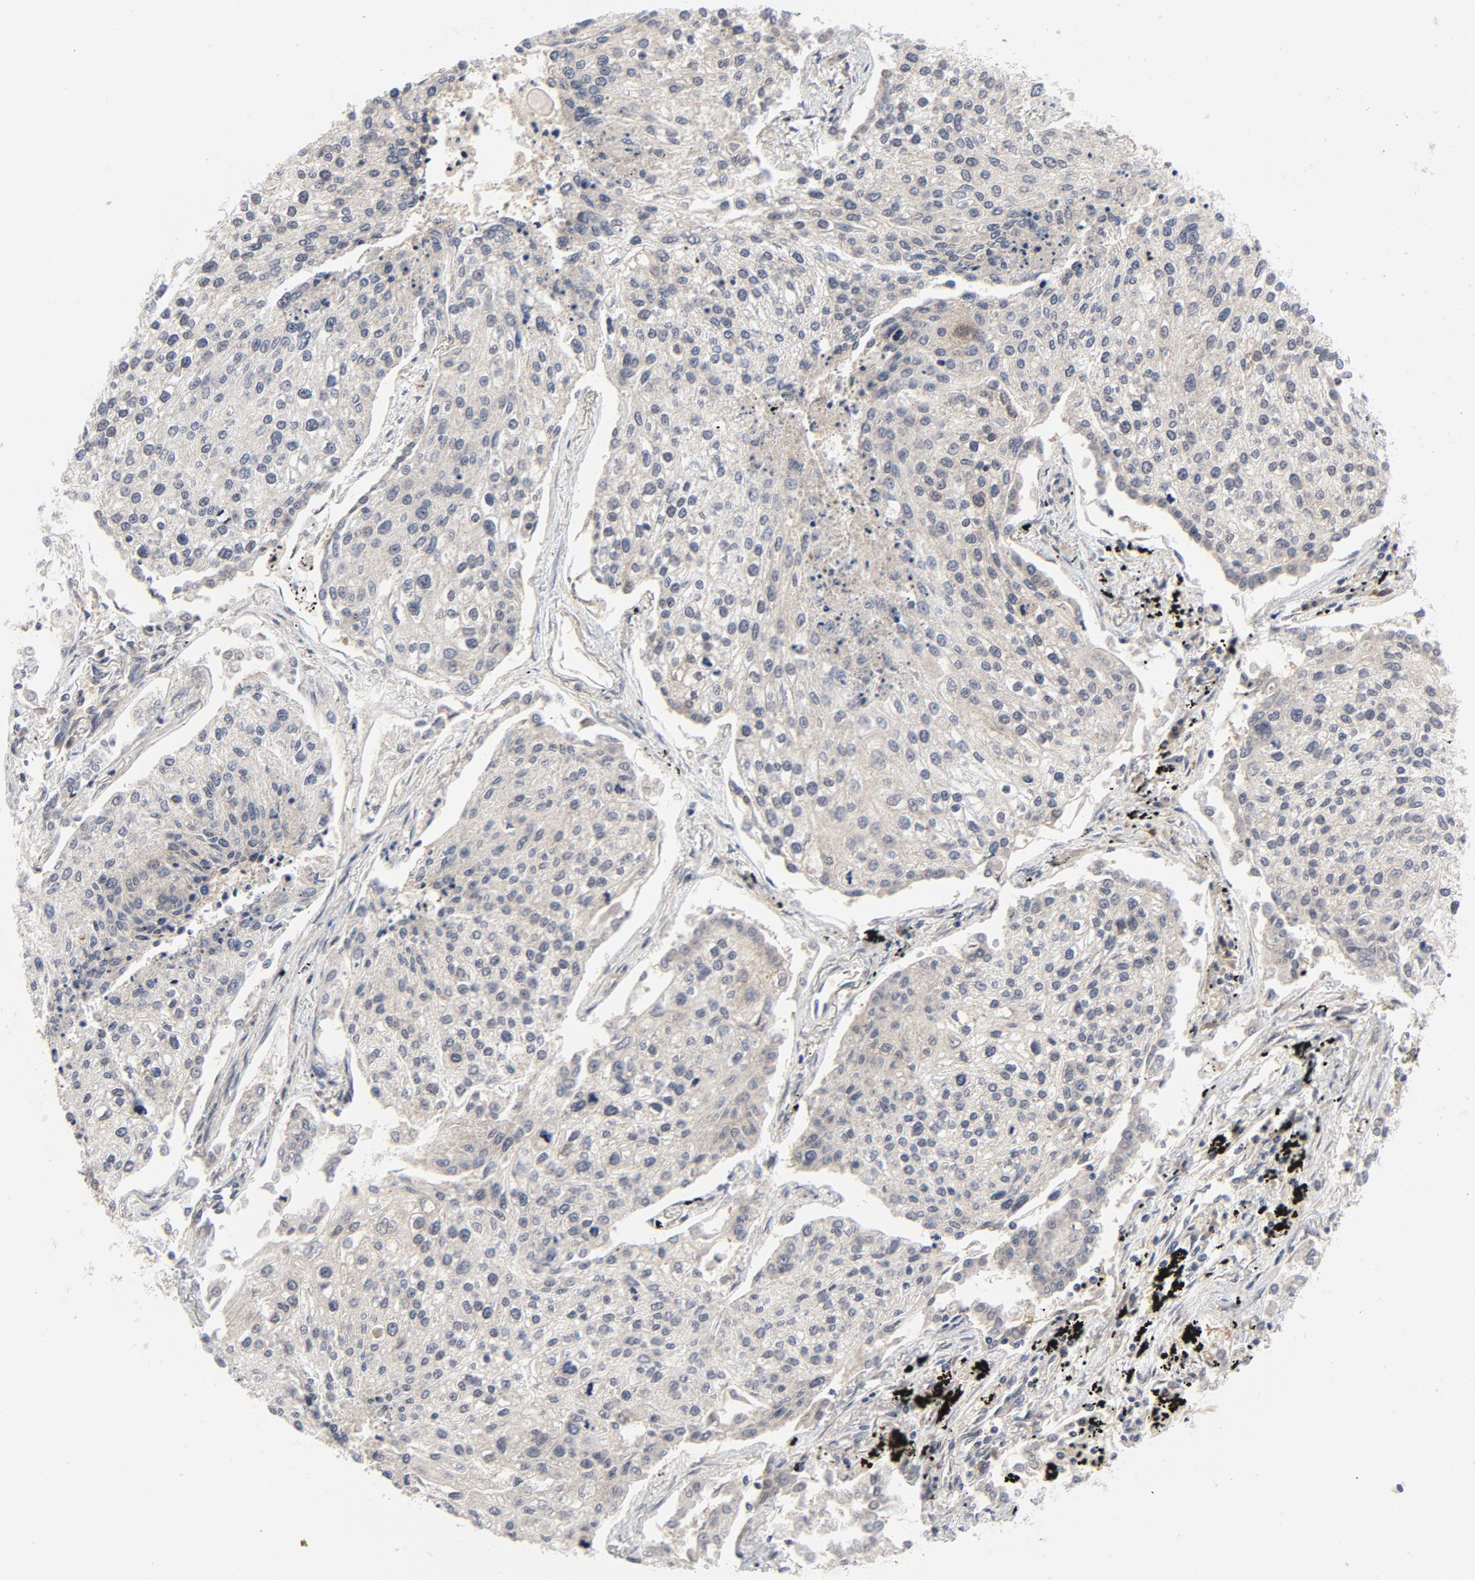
{"staining": {"intensity": "weak", "quantity": "25%-75%", "location": "cytoplasmic/membranous"}, "tissue": "lung cancer", "cell_type": "Tumor cells", "image_type": "cancer", "snomed": [{"axis": "morphology", "description": "Squamous cell carcinoma, NOS"}, {"axis": "topography", "description": "Lung"}], "caption": "Immunohistochemical staining of lung cancer (squamous cell carcinoma) exhibits weak cytoplasmic/membranous protein positivity in approximately 25%-75% of tumor cells.", "gene": "PRDX1", "patient": {"sex": "male", "age": 75}}